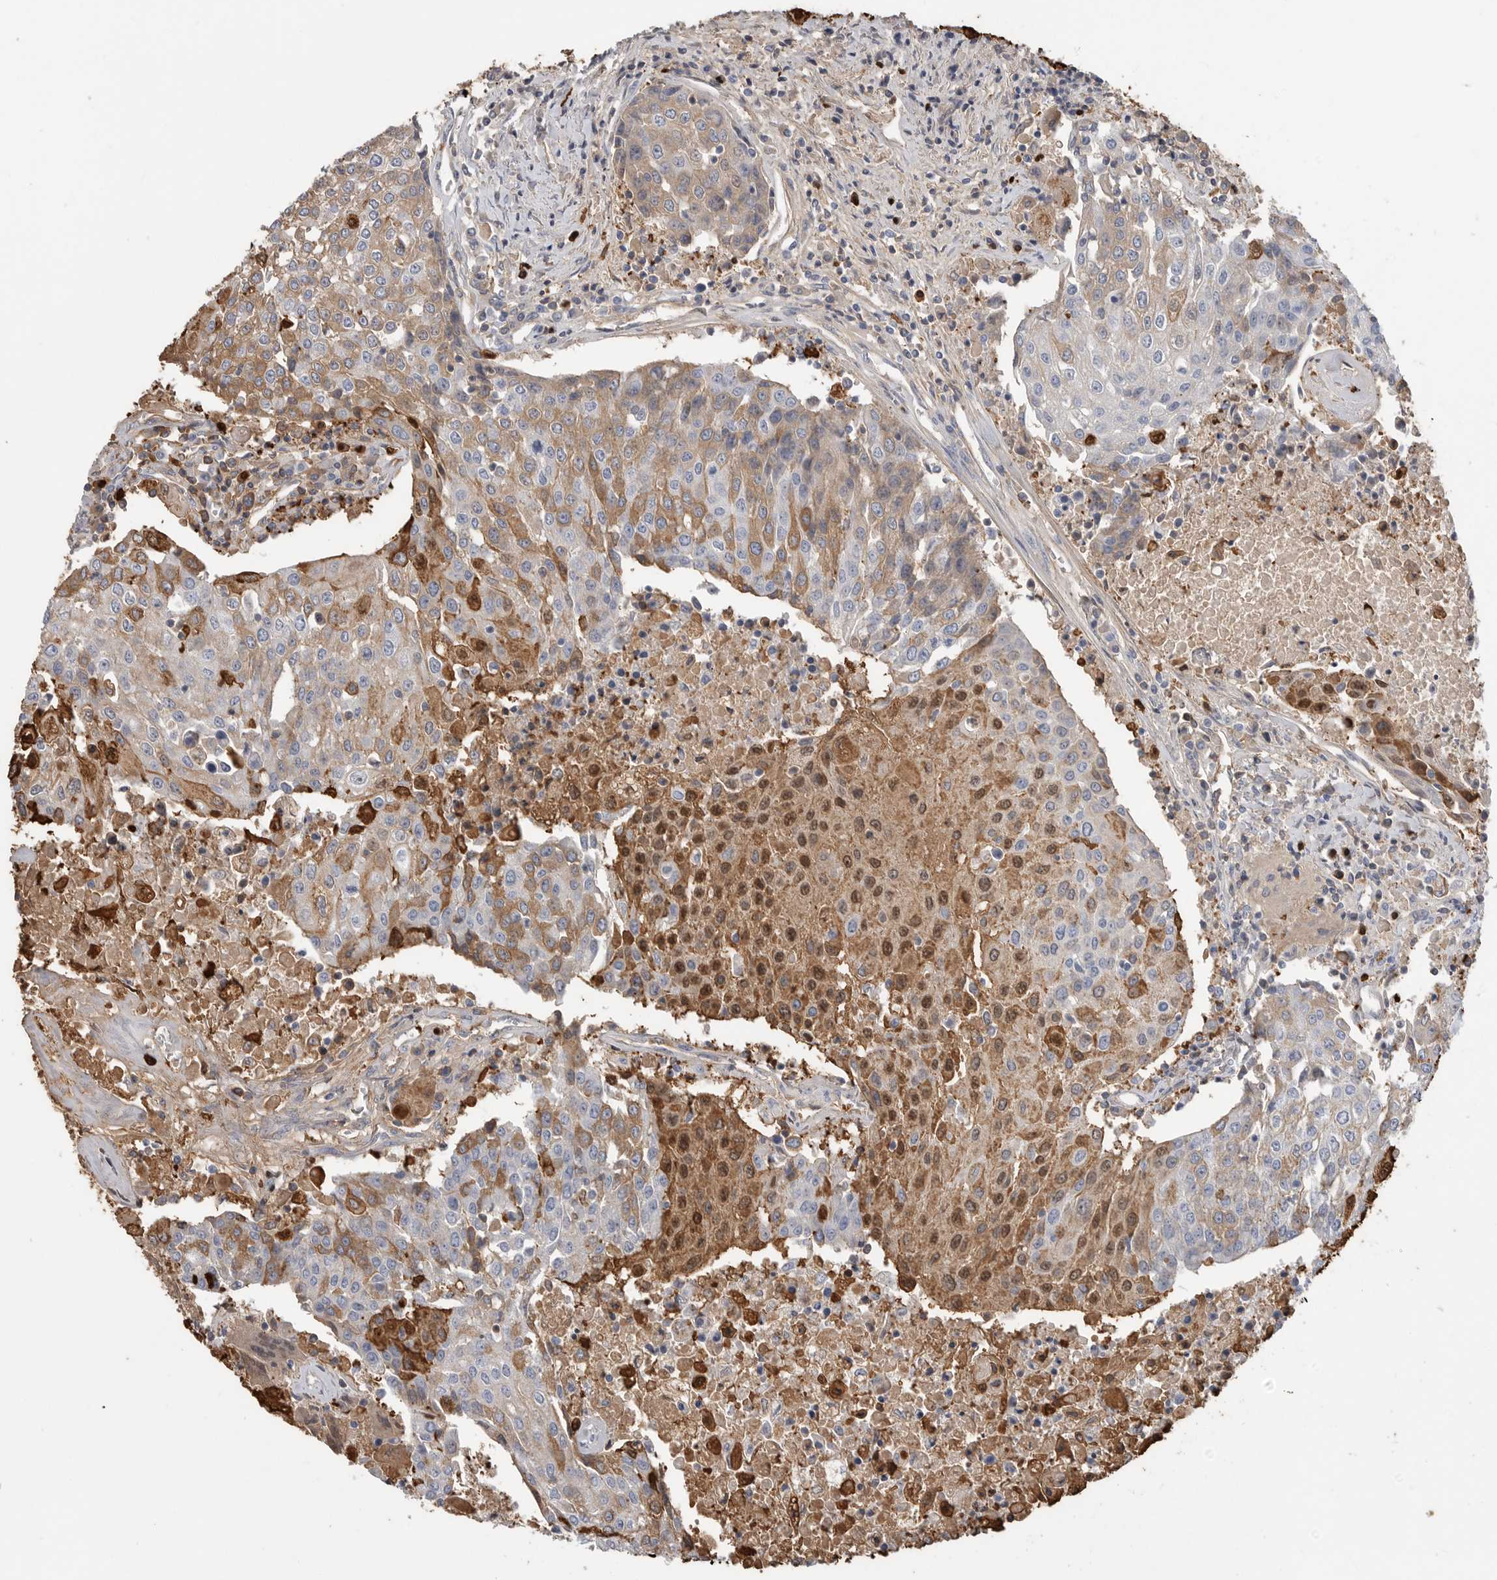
{"staining": {"intensity": "moderate", "quantity": "25%-75%", "location": "cytoplasmic/membranous,nuclear"}, "tissue": "urothelial cancer", "cell_type": "Tumor cells", "image_type": "cancer", "snomed": [{"axis": "morphology", "description": "Urothelial carcinoma, High grade"}, {"axis": "topography", "description": "Urinary bladder"}], "caption": "This is an image of immunohistochemistry (IHC) staining of urothelial carcinoma (high-grade), which shows moderate staining in the cytoplasmic/membranous and nuclear of tumor cells.", "gene": "CYB561D1", "patient": {"sex": "female", "age": 85}}